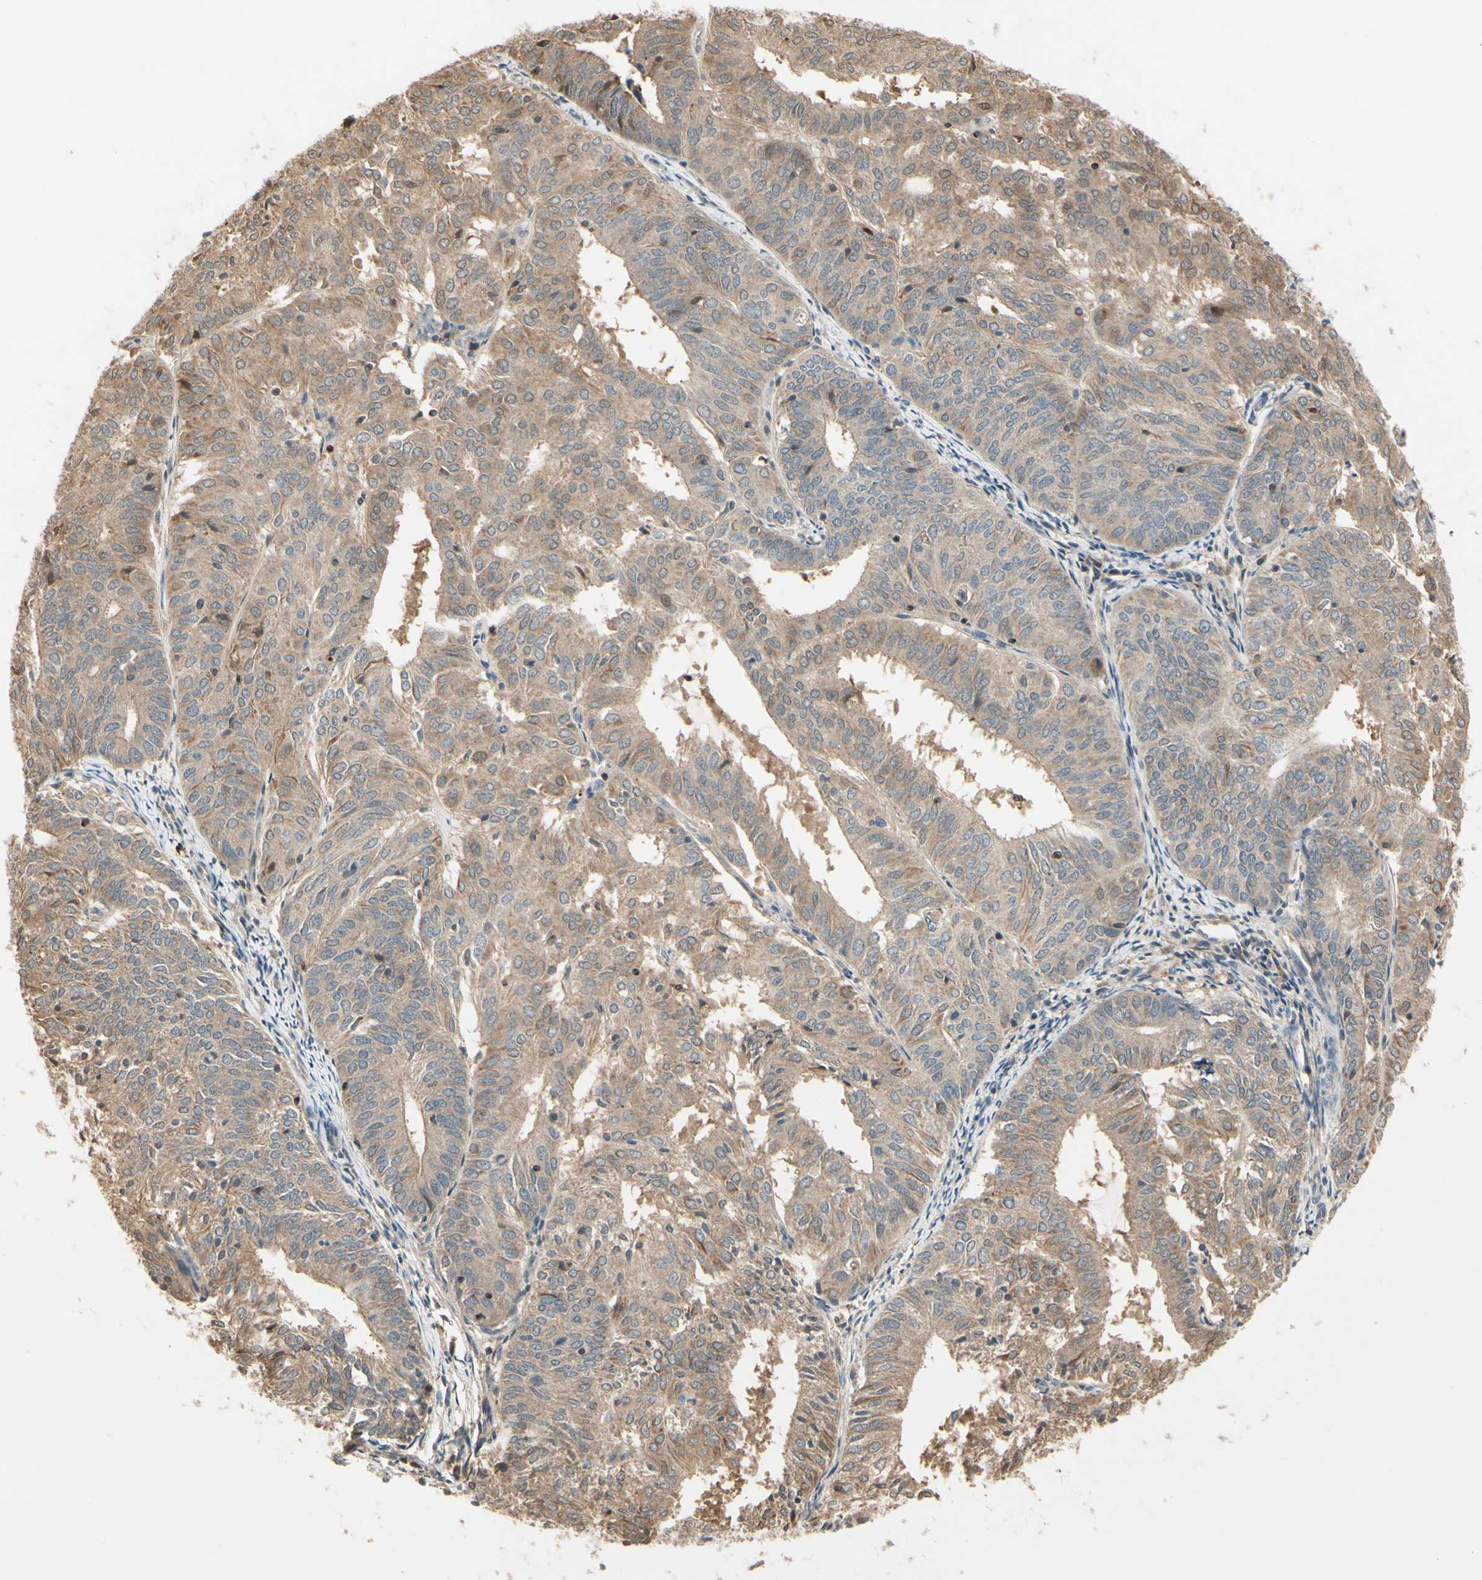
{"staining": {"intensity": "moderate", "quantity": ">75%", "location": "cytoplasmic/membranous"}, "tissue": "endometrial cancer", "cell_type": "Tumor cells", "image_type": "cancer", "snomed": [{"axis": "morphology", "description": "Adenocarcinoma, NOS"}, {"axis": "topography", "description": "Uterus"}], "caption": "An immunohistochemistry (IHC) histopathology image of neoplastic tissue is shown. Protein staining in brown labels moderate cytoplasmic/membranous positivity in endometrial cancer (adenocarcinoma) within tumor cells.", "gene": "EVC", "patient": {"sex": "female", "age": 60}}